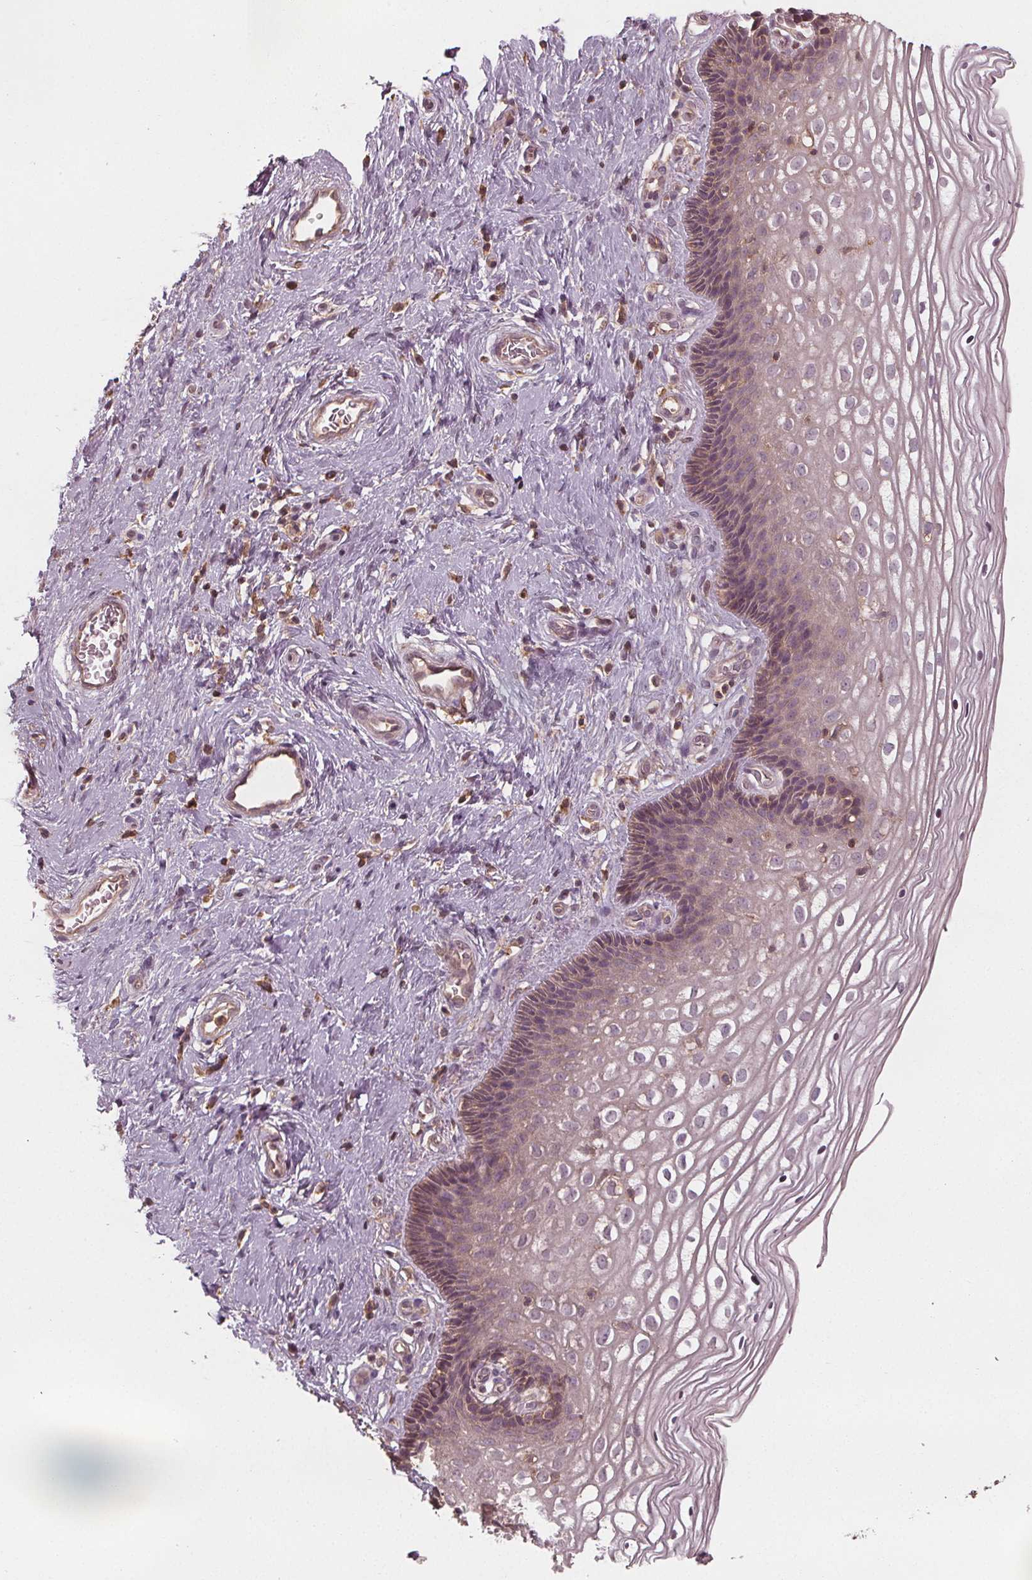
{"staining": {"intensity": "moderate", "quantity": "<25%", "location": "cytoplasmic/membranous"}, "tissue": "cervix", "cell_type": "Glandular cells", "image_type": "normal", "snomed": [{"axis": "morphology", "description": "Normal tissue, NOS"}, {"axis": "topography", "description": "Cervix"}], "caption": "A high-resolution image shows immunohistochemistry staining of normal cervix, which displays moderate cytoplasmic/membranous staining in about <25% of glandular cells.", "gene": "GNB2", "patient": {"sex": "female", "age": 34}}